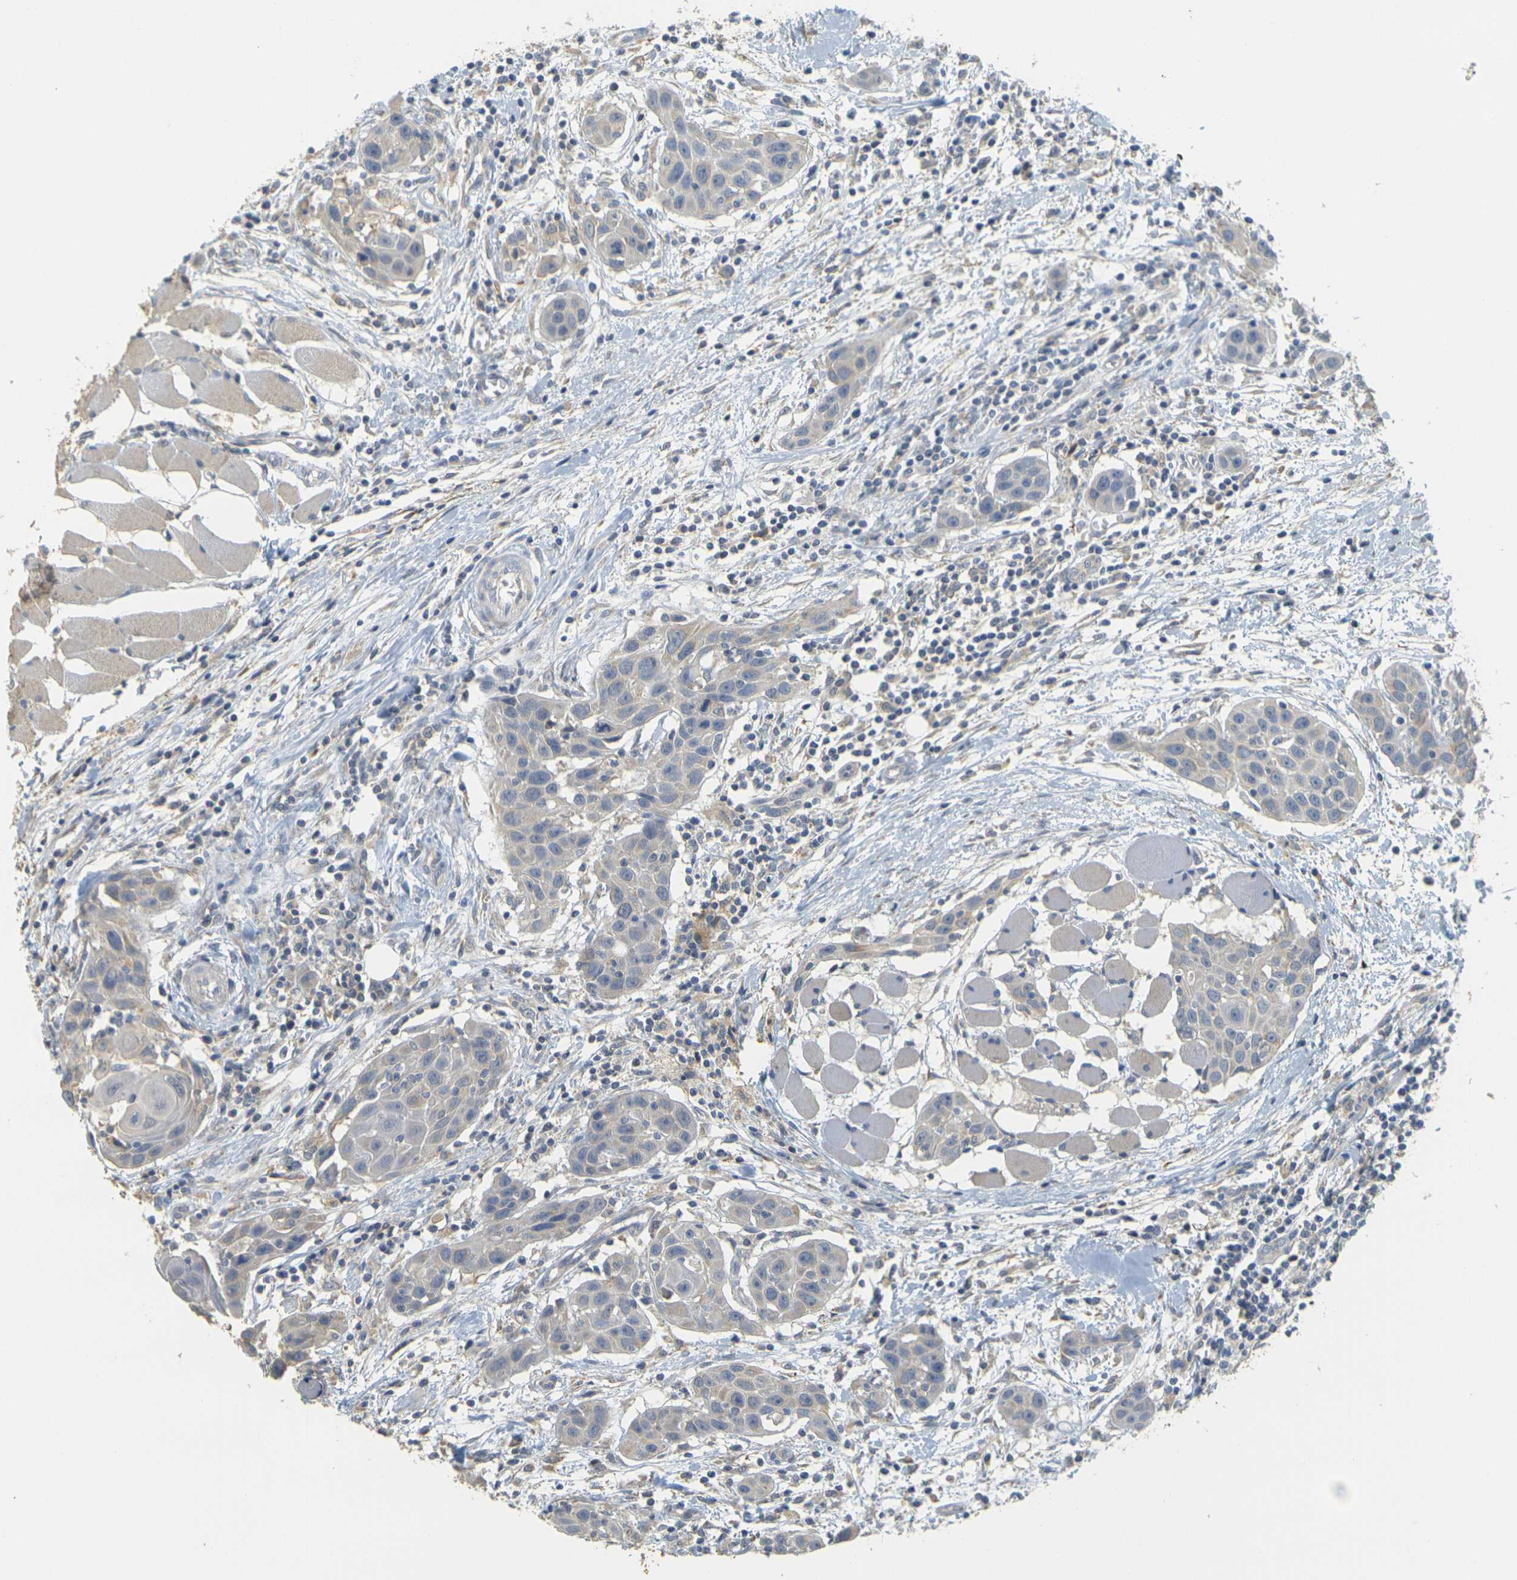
{"staining": {"intensity": "negative", "quantity": "none", "location": "none"}, "tissue": "head and neck cancer", "cell_type": "Tumor cells", "image_type": "cancer", "snomed": [{"axis": "morphology", "description": "Squamous cell carcinoma, NOS"}, {"axis": "topography", "description": "Oral tissue"}, {"axis": "topography", "description": "Head-Neck"}], "caption": "Tumor cells are negative for brown protein staining in squamous cell carcinoma (head and neck). (DAB IHC visualized using brightfield microscopy, high magnification).", "gene": "GDAP1", "patient": {"sex": "female", "age": 50}}